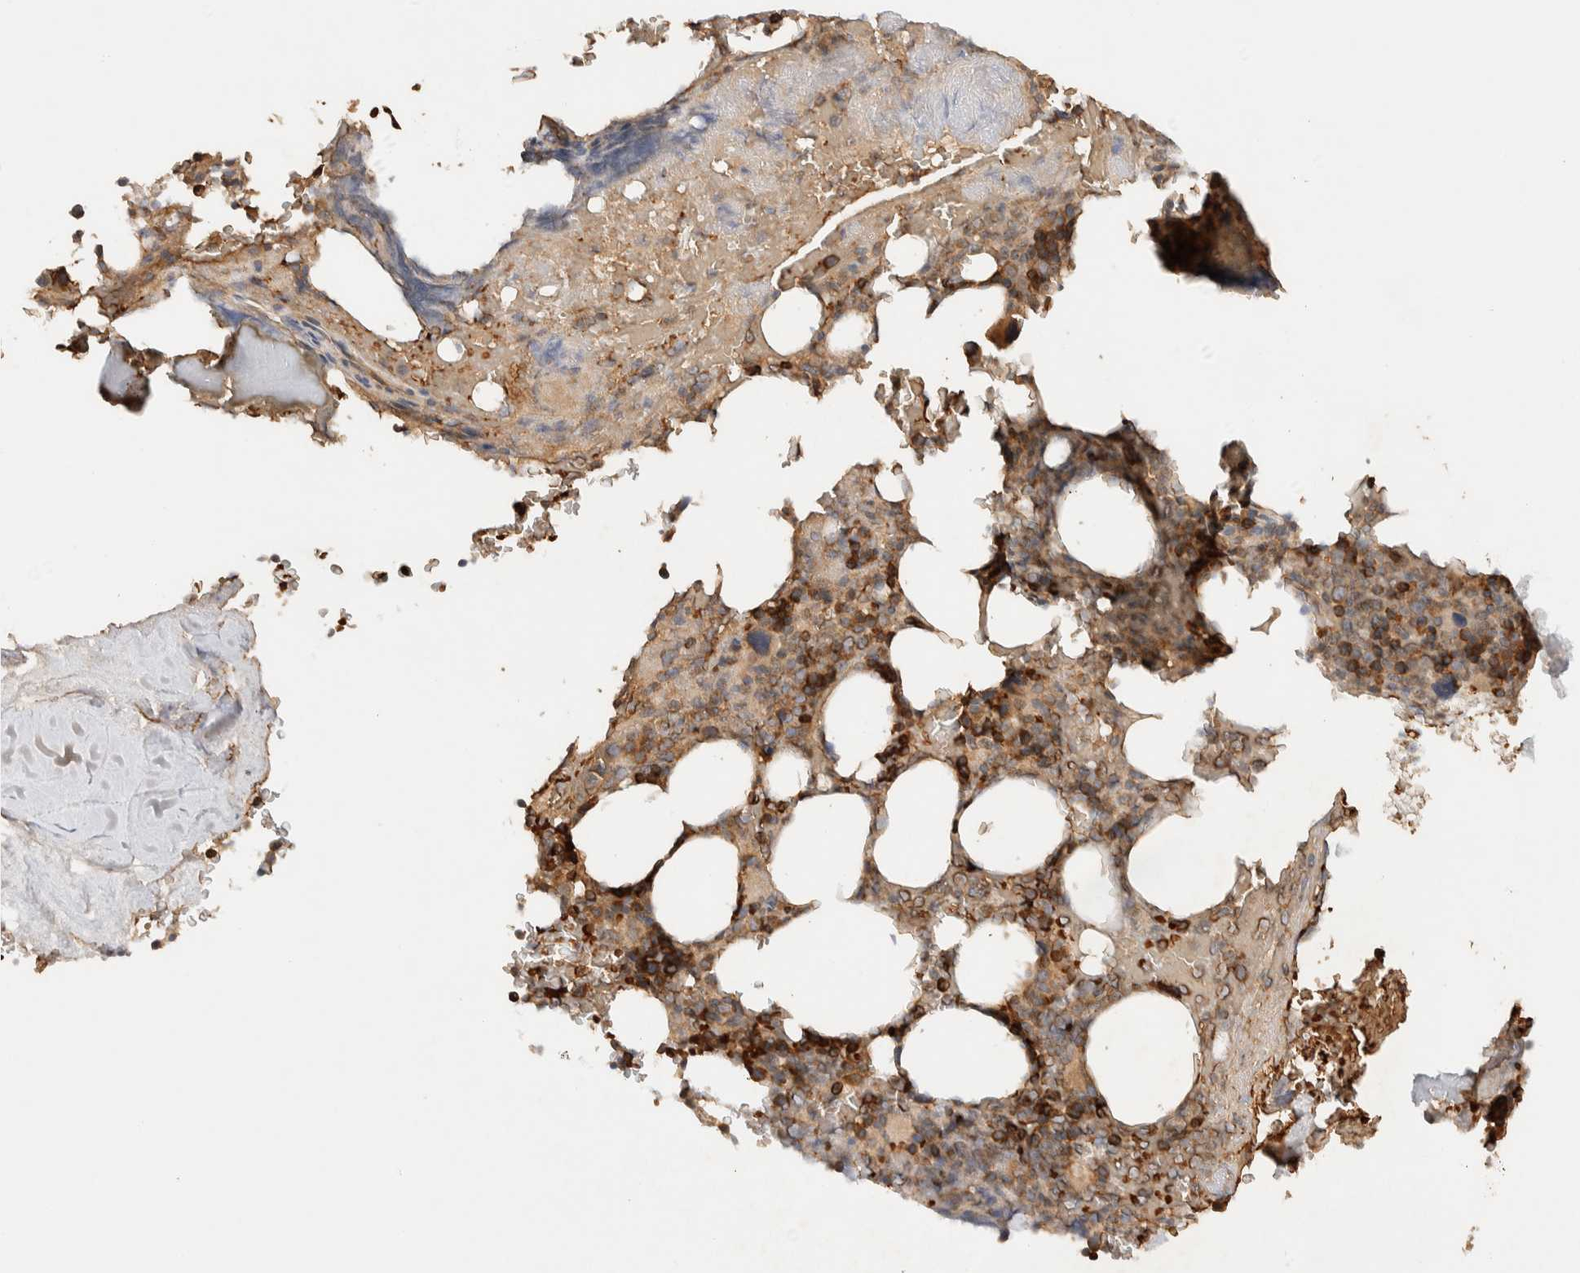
{"staining": {"intensity": "strong", "quantity": "<25%", "location": "cytoplasmic/membranous"}, "tissue": "bone marrow", "cell_type": "Hematopoietic cells", "image_type": "normal", "snomed": [{"axis": "morphology", "description": "Normal tissue, NOS"}, {"axis": "topography", "description": "Bone marrow"}], "caption": "Immunohistochemical staining of unremarkable bone marrow reveals <25% levels of strong cytoplasmic/membranous protein positivity in approximately <25% of hematopoietic cells.", "gene": "TTI2", "patient": {"sex": "female", "age": 66}}